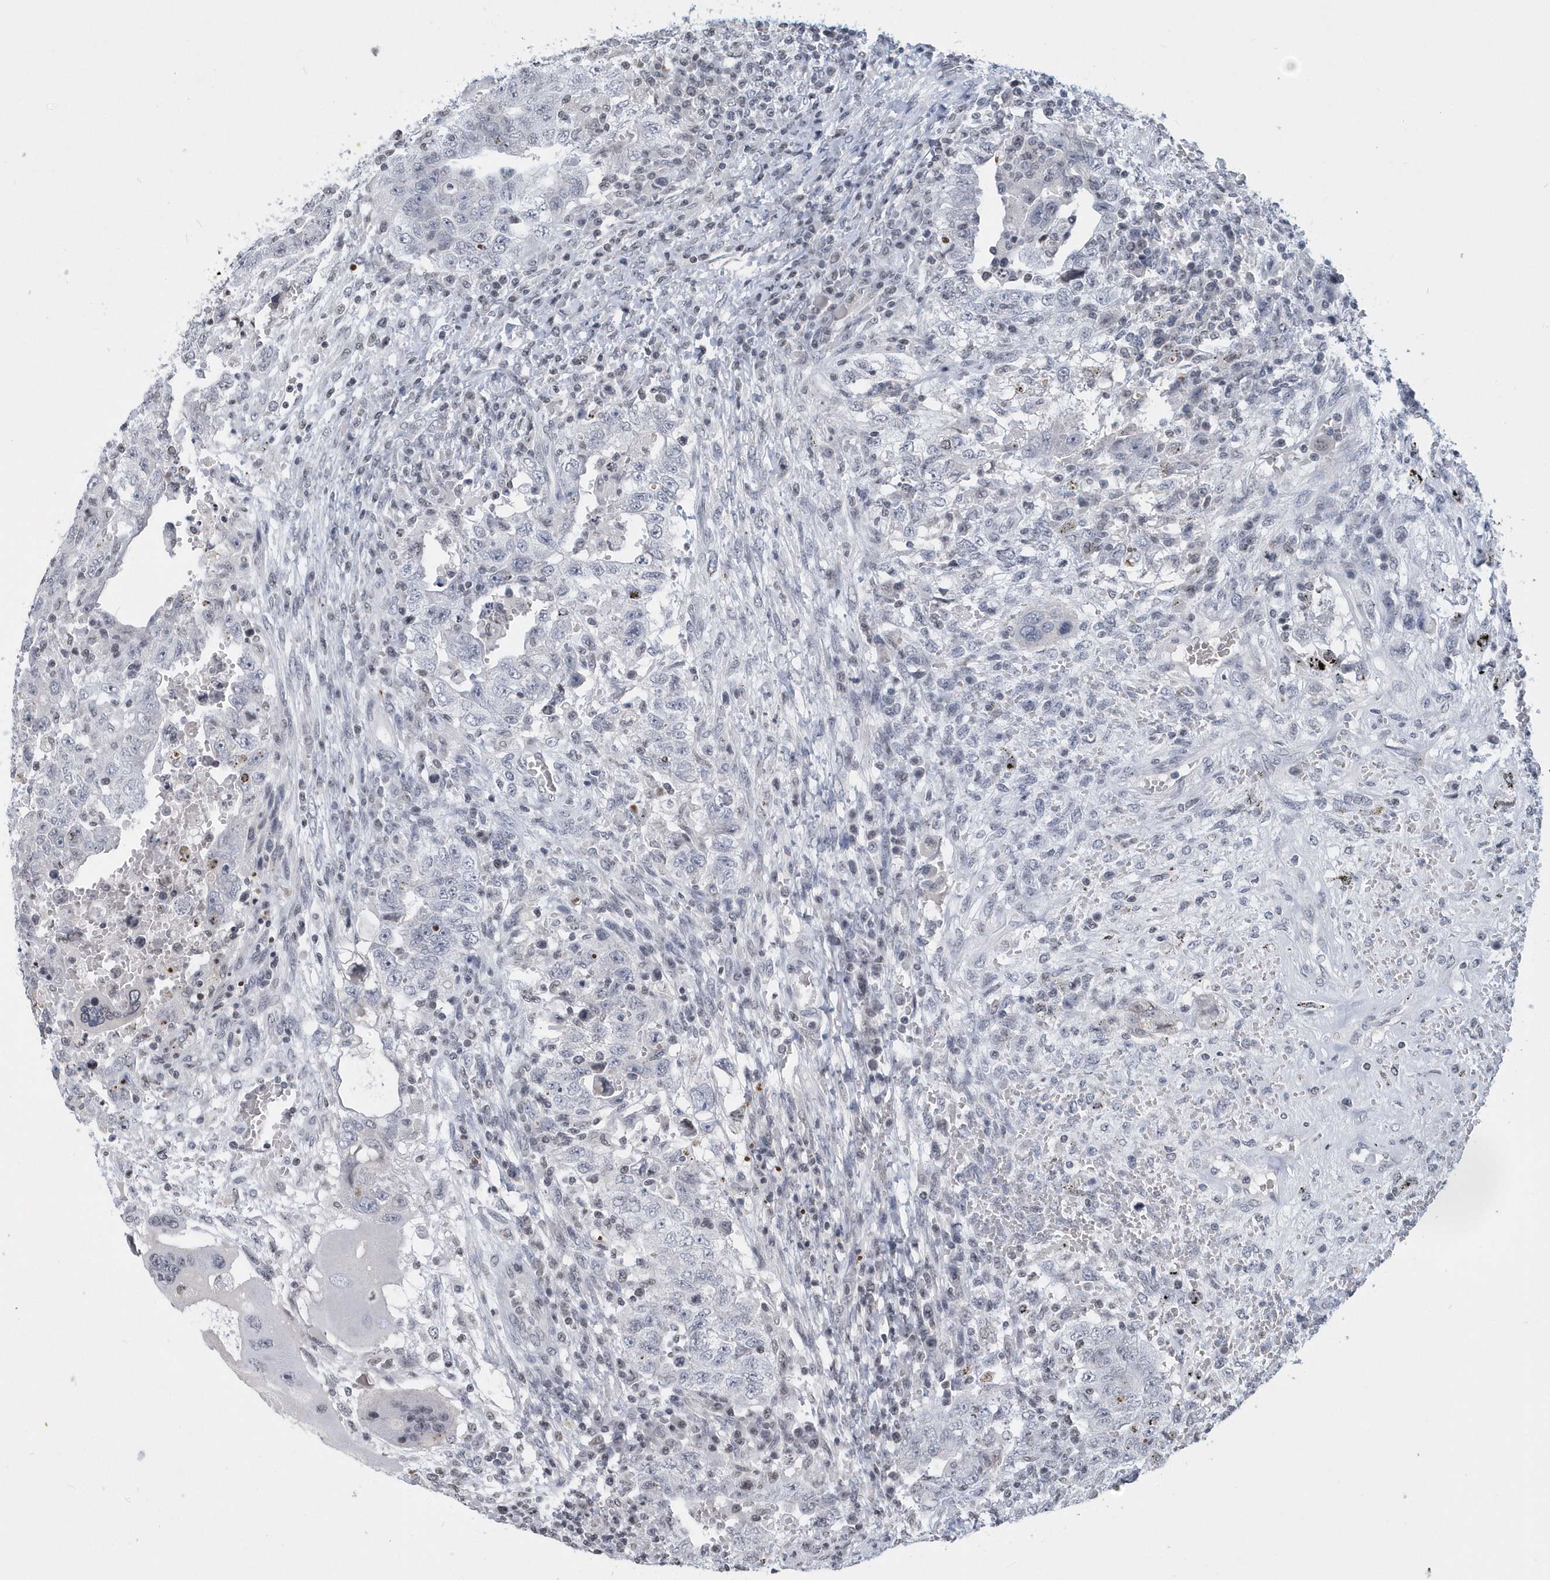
{"staining": {"intensity": "negative", "quantity": "none", "location": "none"}, "tissue": "testis cancer", "cell_type": "Tumor cells", "image_type": "cancer", "snomed": [{"axis": "morphology", "description": "Carcinoma, Embryonal, NOS"}, {"axis": "topography", "description": "Testis"}], "caption": "IHC of human testis embryonal carcinoma shows no positivity in tumor cells. Brightfield microscopy of IHC stained with DAB (brown) and hematoxylin (blue), captured at high magnification.", "gene": "VWA5B2", "patient": {"sex": "male", "age": 26}}